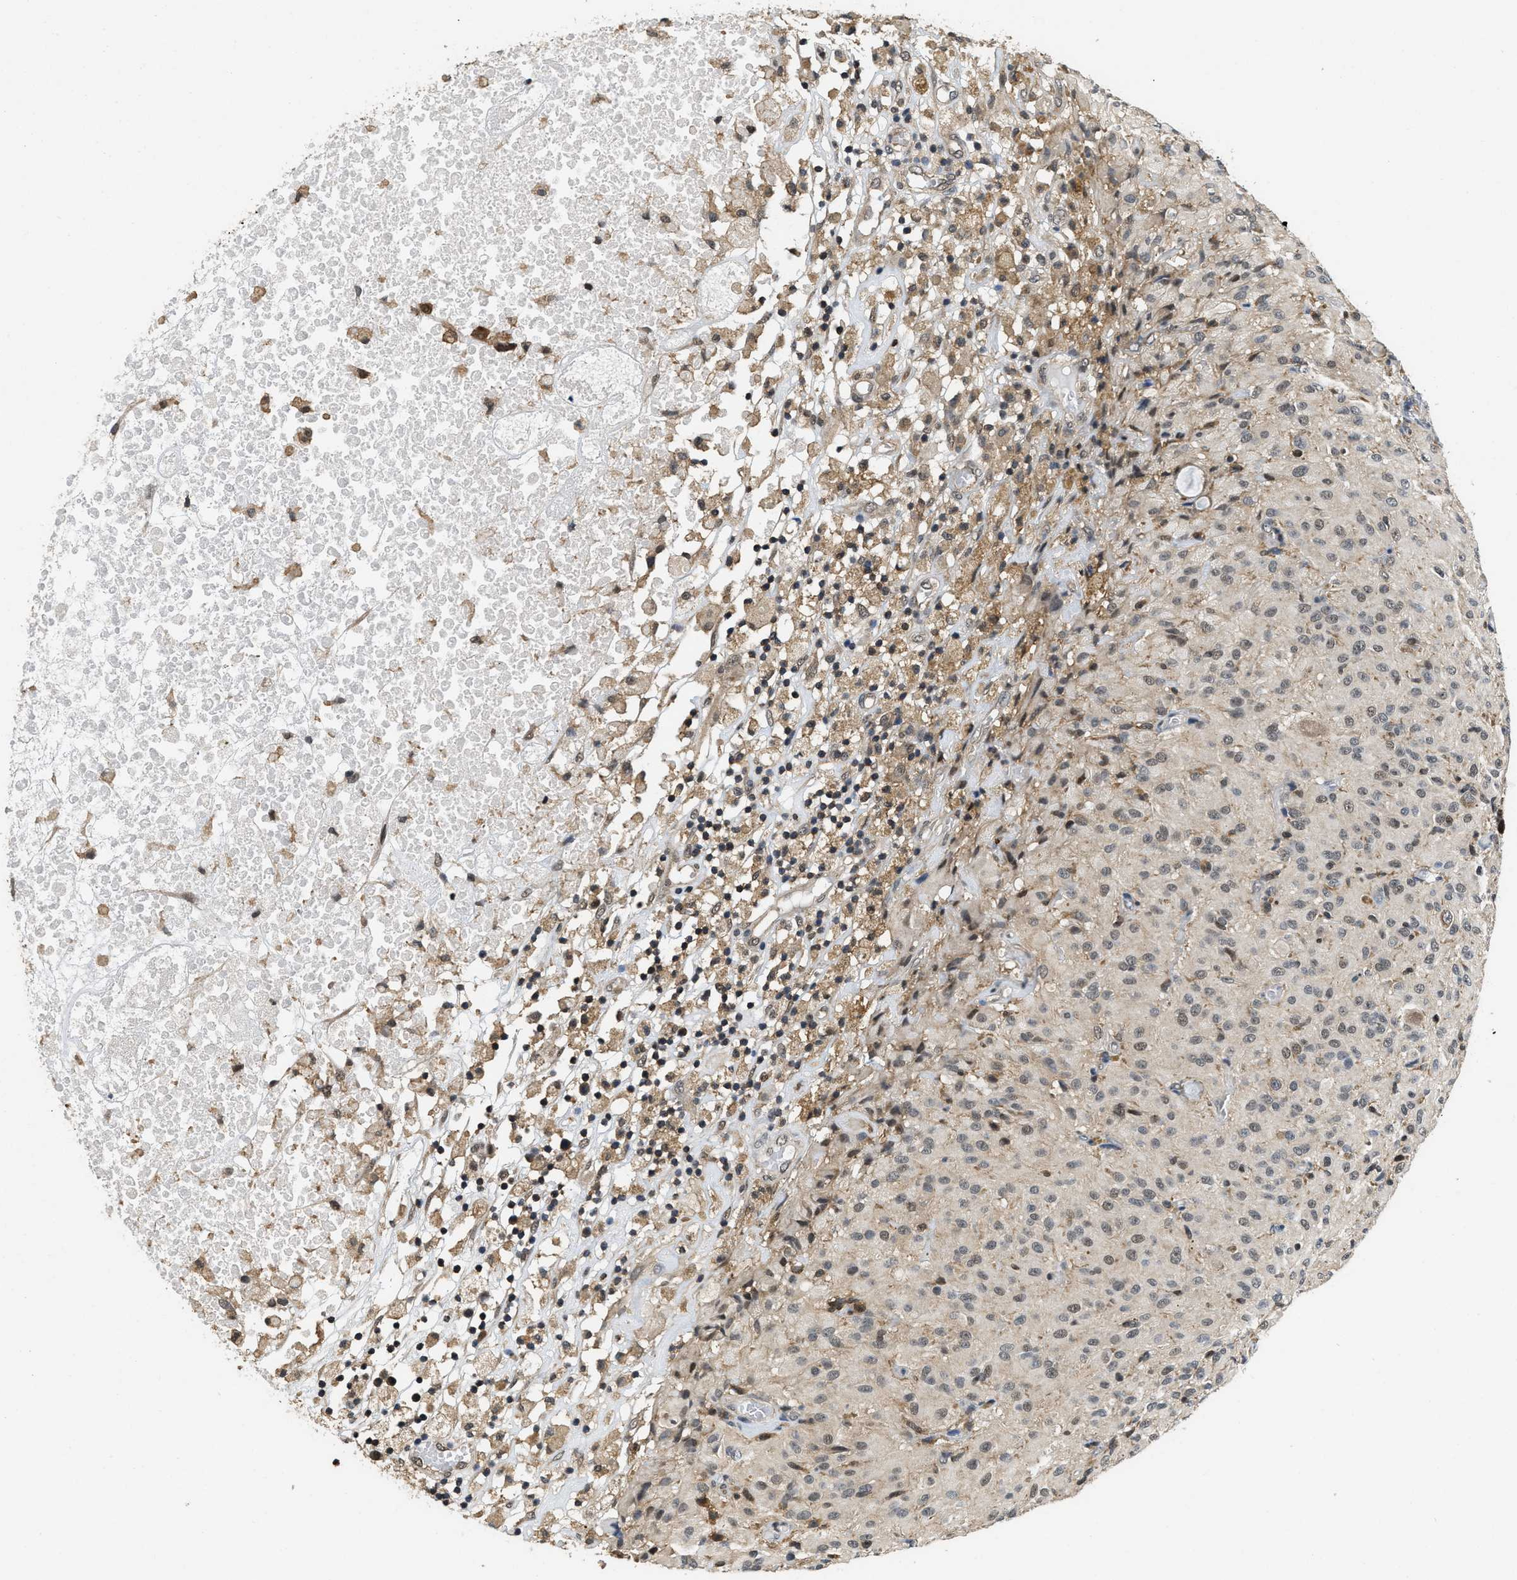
{"staining": {"intensity": "weak", "quantity": "25%-75%", "location": "nuclear"}, "tissue": "glioma", "cell_type": "Tumor cells", "image_type": "cancer", "snomed": [{"axis": "morphology", "description": "Glioma, malignant, High grade"}, {"axis": "topography", "description": "Brain"}], "caption": "Glioma was stained to show a protein in brown. There is low levels of weak nuclear positivity in about 25%-75% of tumor cells.", "gene": "ATF7IP", "patient": {"sex": "female", "age": 59}}